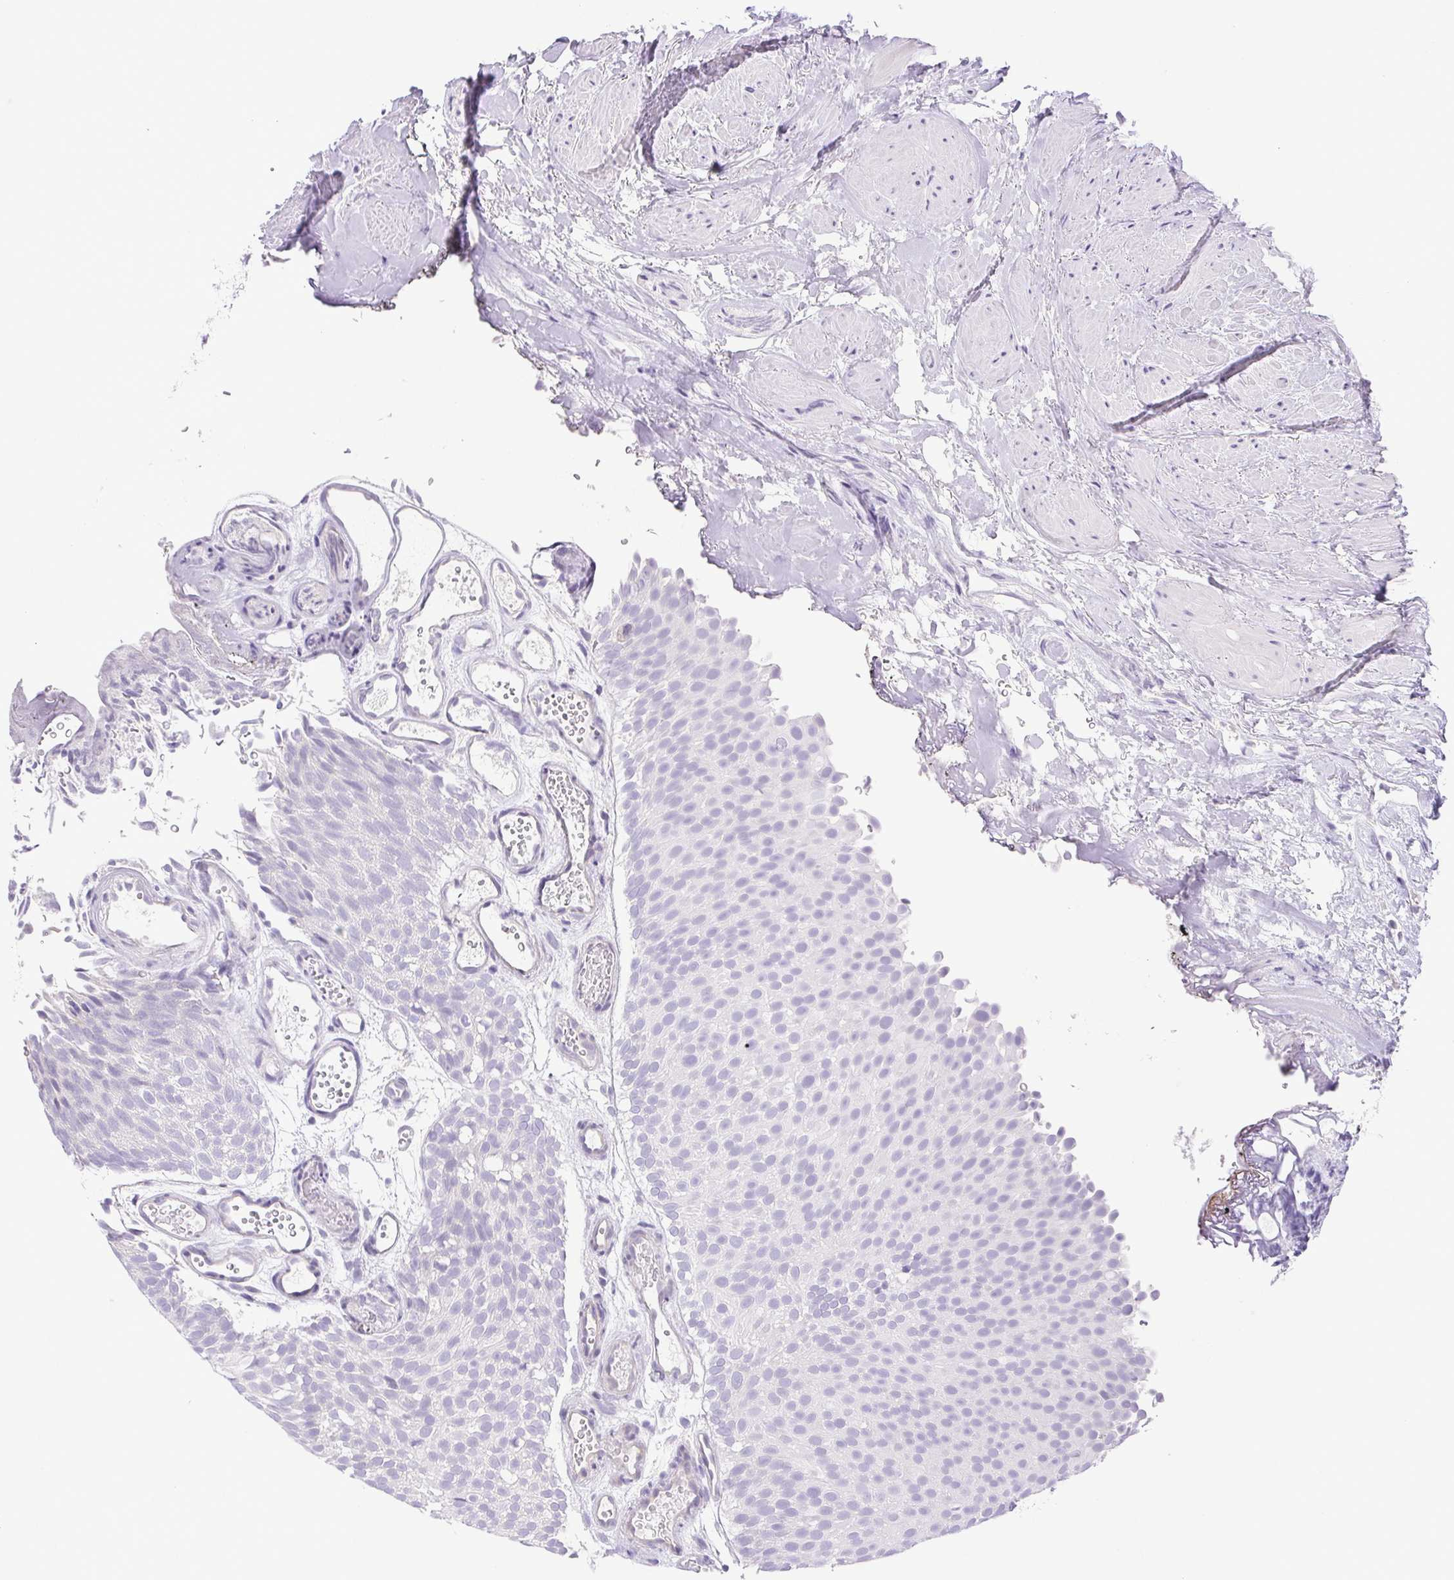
{"staining": {"intensity": "negative", "quantity": "none", "location": "none"}, "tissue": "urothelial cancer", "cell_type": "Tumor cells", "image_type": "cancer", "snomed": [{"axis": "morphology", "description": "Urothelial carcinoma, Low grade"}, {"axis": "topography", "description": "Urinary bladder"}], "caption": "This is an immunohistochemistry histopathology image of low-grade urothelial carcinoma. There is no staining in tumor cells.", "gene": "PAPPA2", "patient": {"sex": "male", "age": 78}}